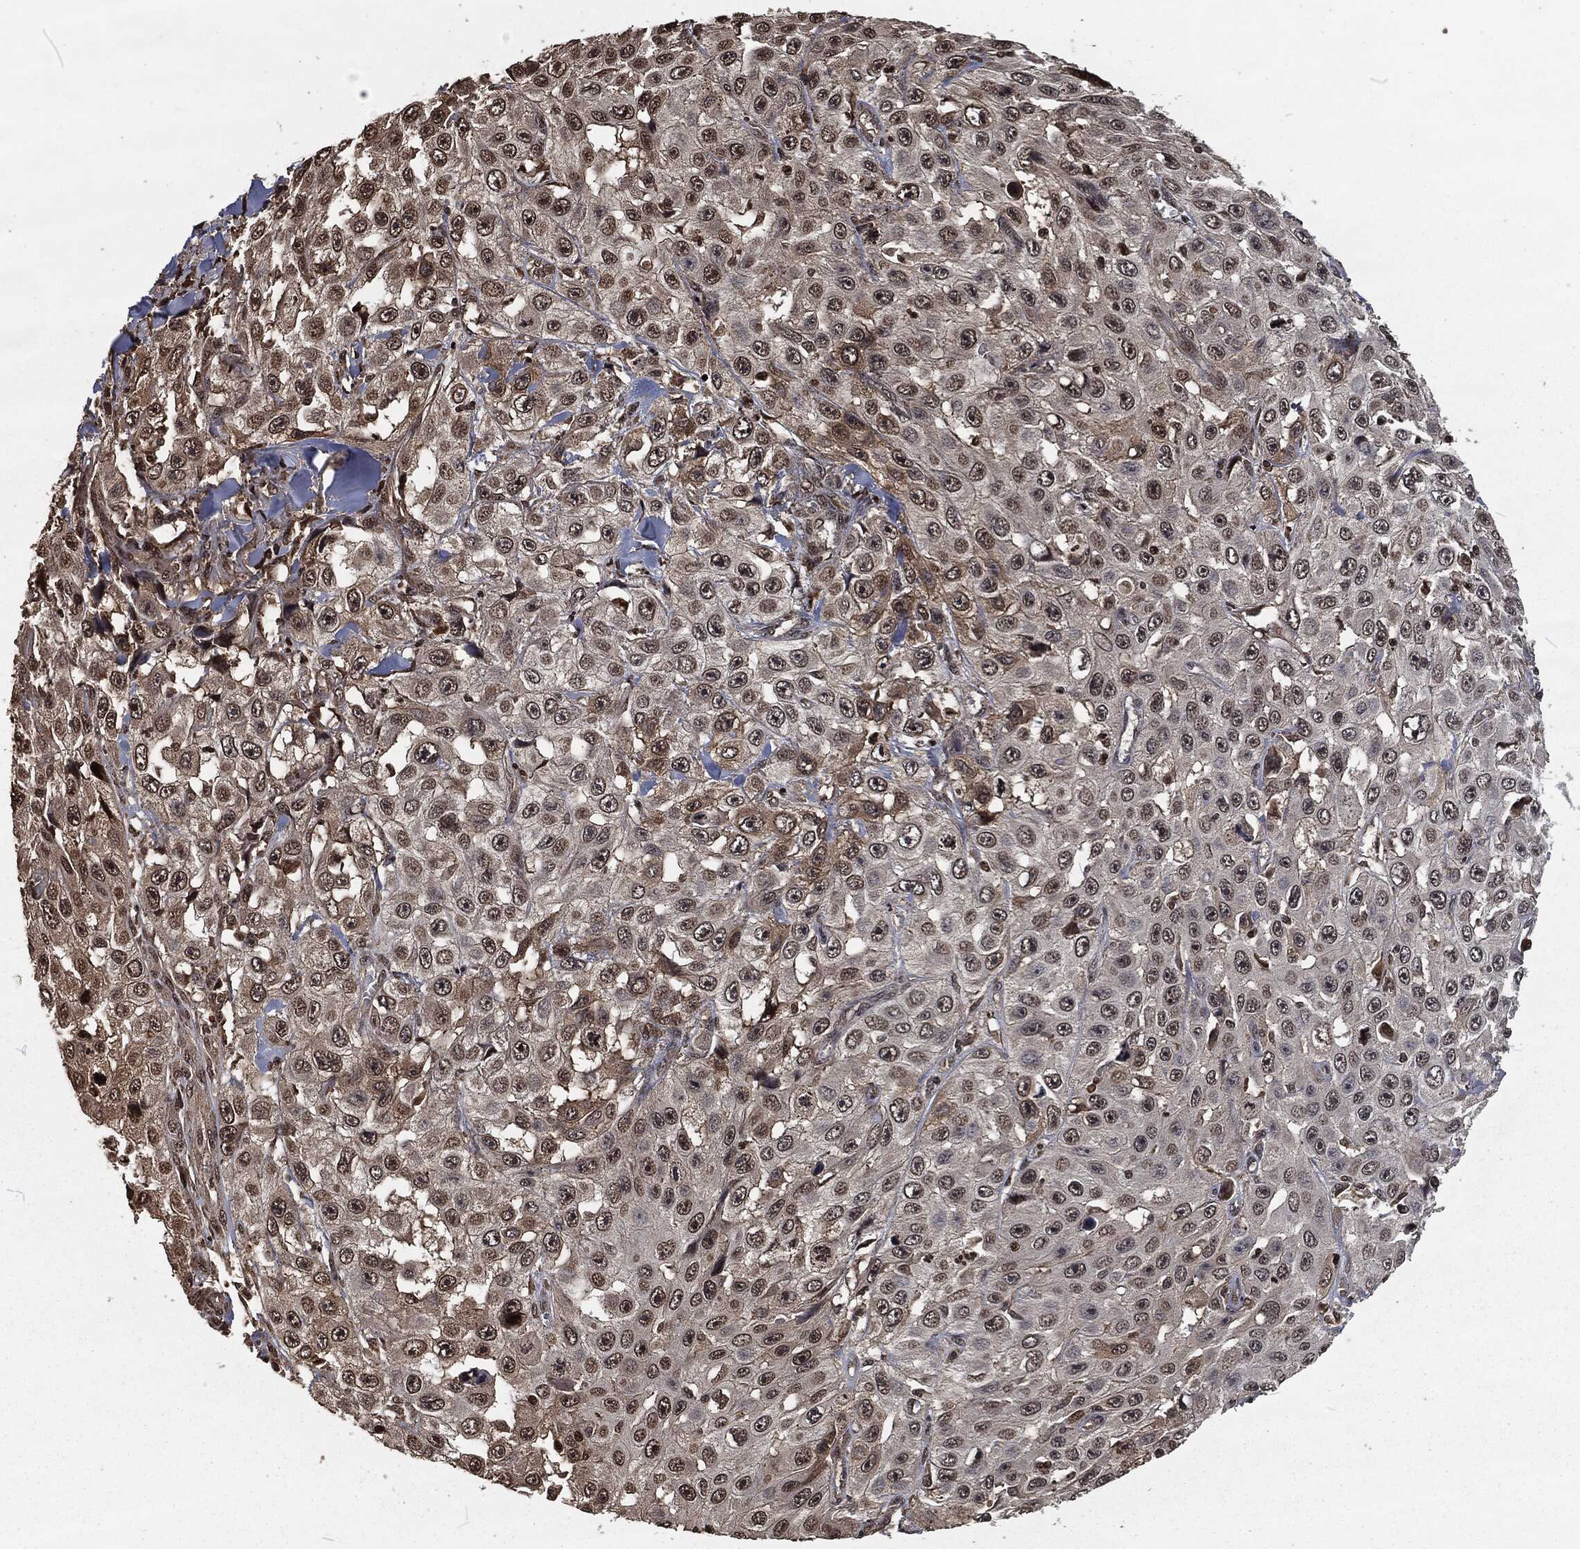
{"staining": {"intensity": "moderate", "quantity": "<25%", "location": "cytoplasmic/membranous"}, "tissue": "skin cancer", "cell_type": "Tumor cells", "image_type": "cancer", "snomed": [{"axis": "morphology", "description": "Squamous cell carcinoma, NOS"}, {"axis": "topography", "description": "Skin"}], "caption": "IHC (DAB) staining of human skin cancer reveals moderate cytoplasmic/membranous protein positivity in approximately <25% of tumor cells.", "gene": "SNAI1", "patient": {"sex": "male", "age": 82}}